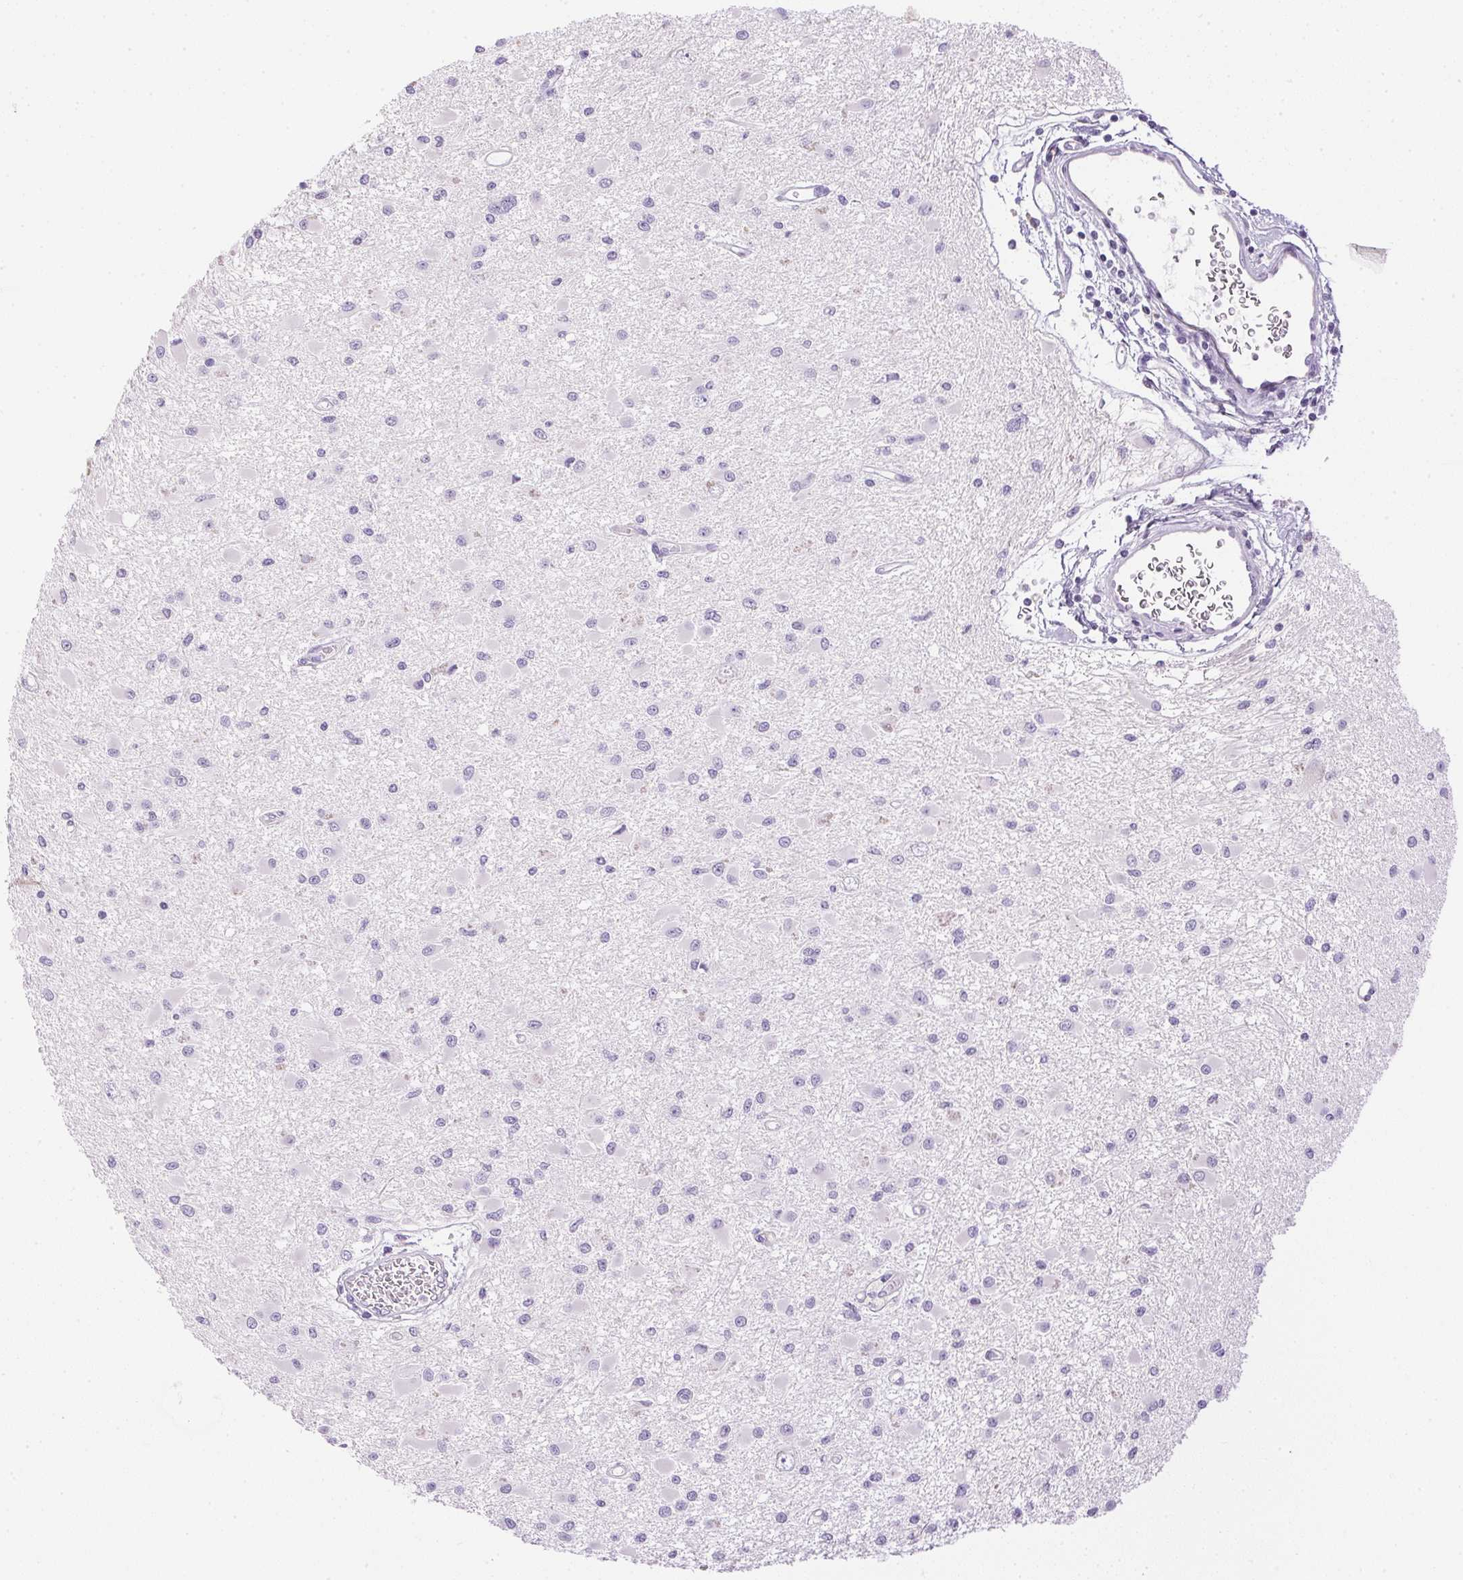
{"staining": {"intensity": "negative", "quantity": "none", "location": "none"}, "tissue": "glioma", "cell_type": "Tumor cells", "image_type": "cancer", "snomed": [{"axis": "morphology", "description": "Glioma, malignant, High grade"}, {"axis": "topography", "description": "Brain"}], "caption": "Tumor cells show no significant expression in glioma.", "gene": "ATP6V1G3", "patient": {"sex": "male", "age": 54}}